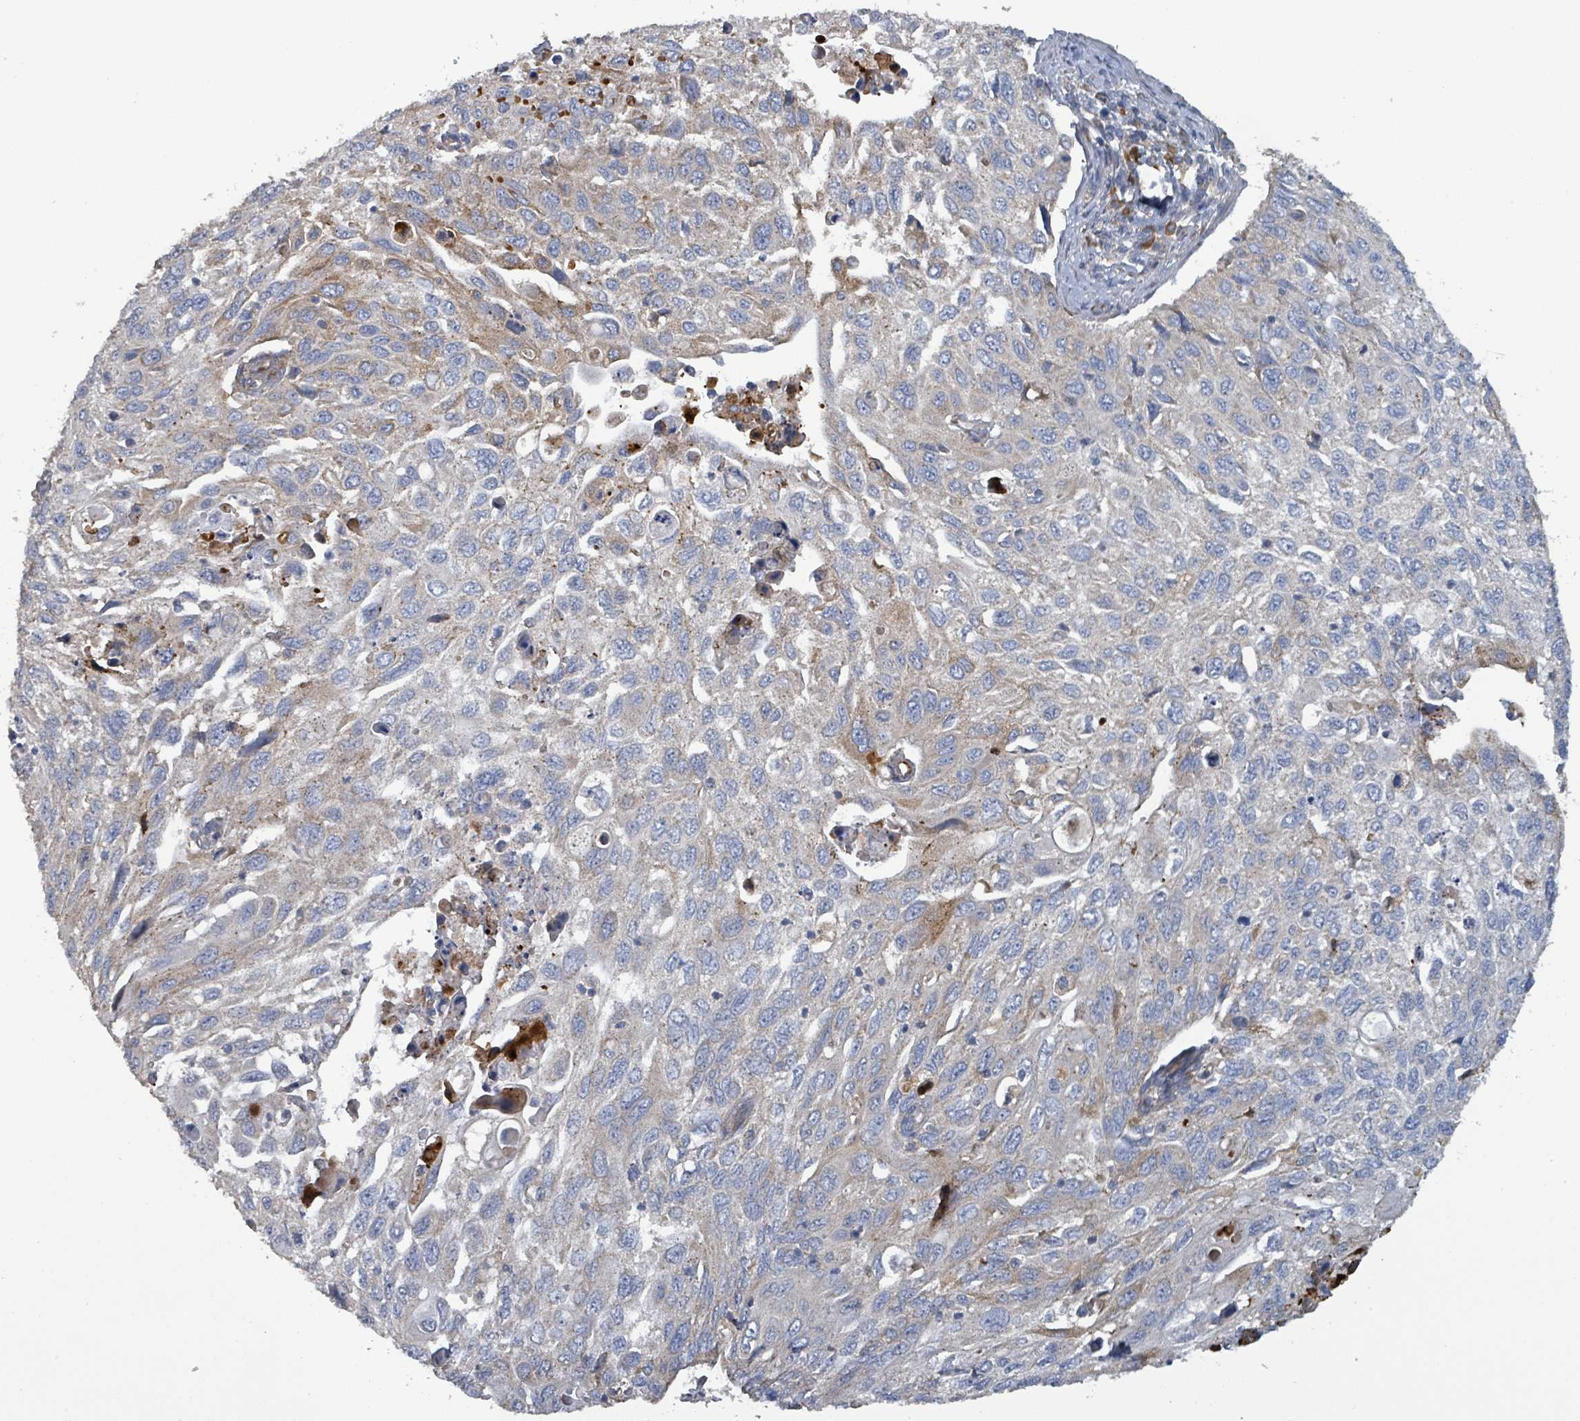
{"staining": {"intensity": "weak", "quantity": "<25%", "location": "cytoplasmic/membranous"}, "tissue": "cervical cancer", "cell_type": "Tumor cells", "image_type": "cancer", "snomed": [{"axis": "morphology", "description": "Squamous cell carcinoma, NOS"}, {"axis": "topography", "description": "Cervix"}], "caption": "DAB (3,3'-diaminobenzidine) immunohistochemical staining of human cervical cancer (squamous cell carcinoma) demonstrates no significant positivity in tumor cells.", "gene": "RPL32", "patient": {"sex": "female", "age": 70}}